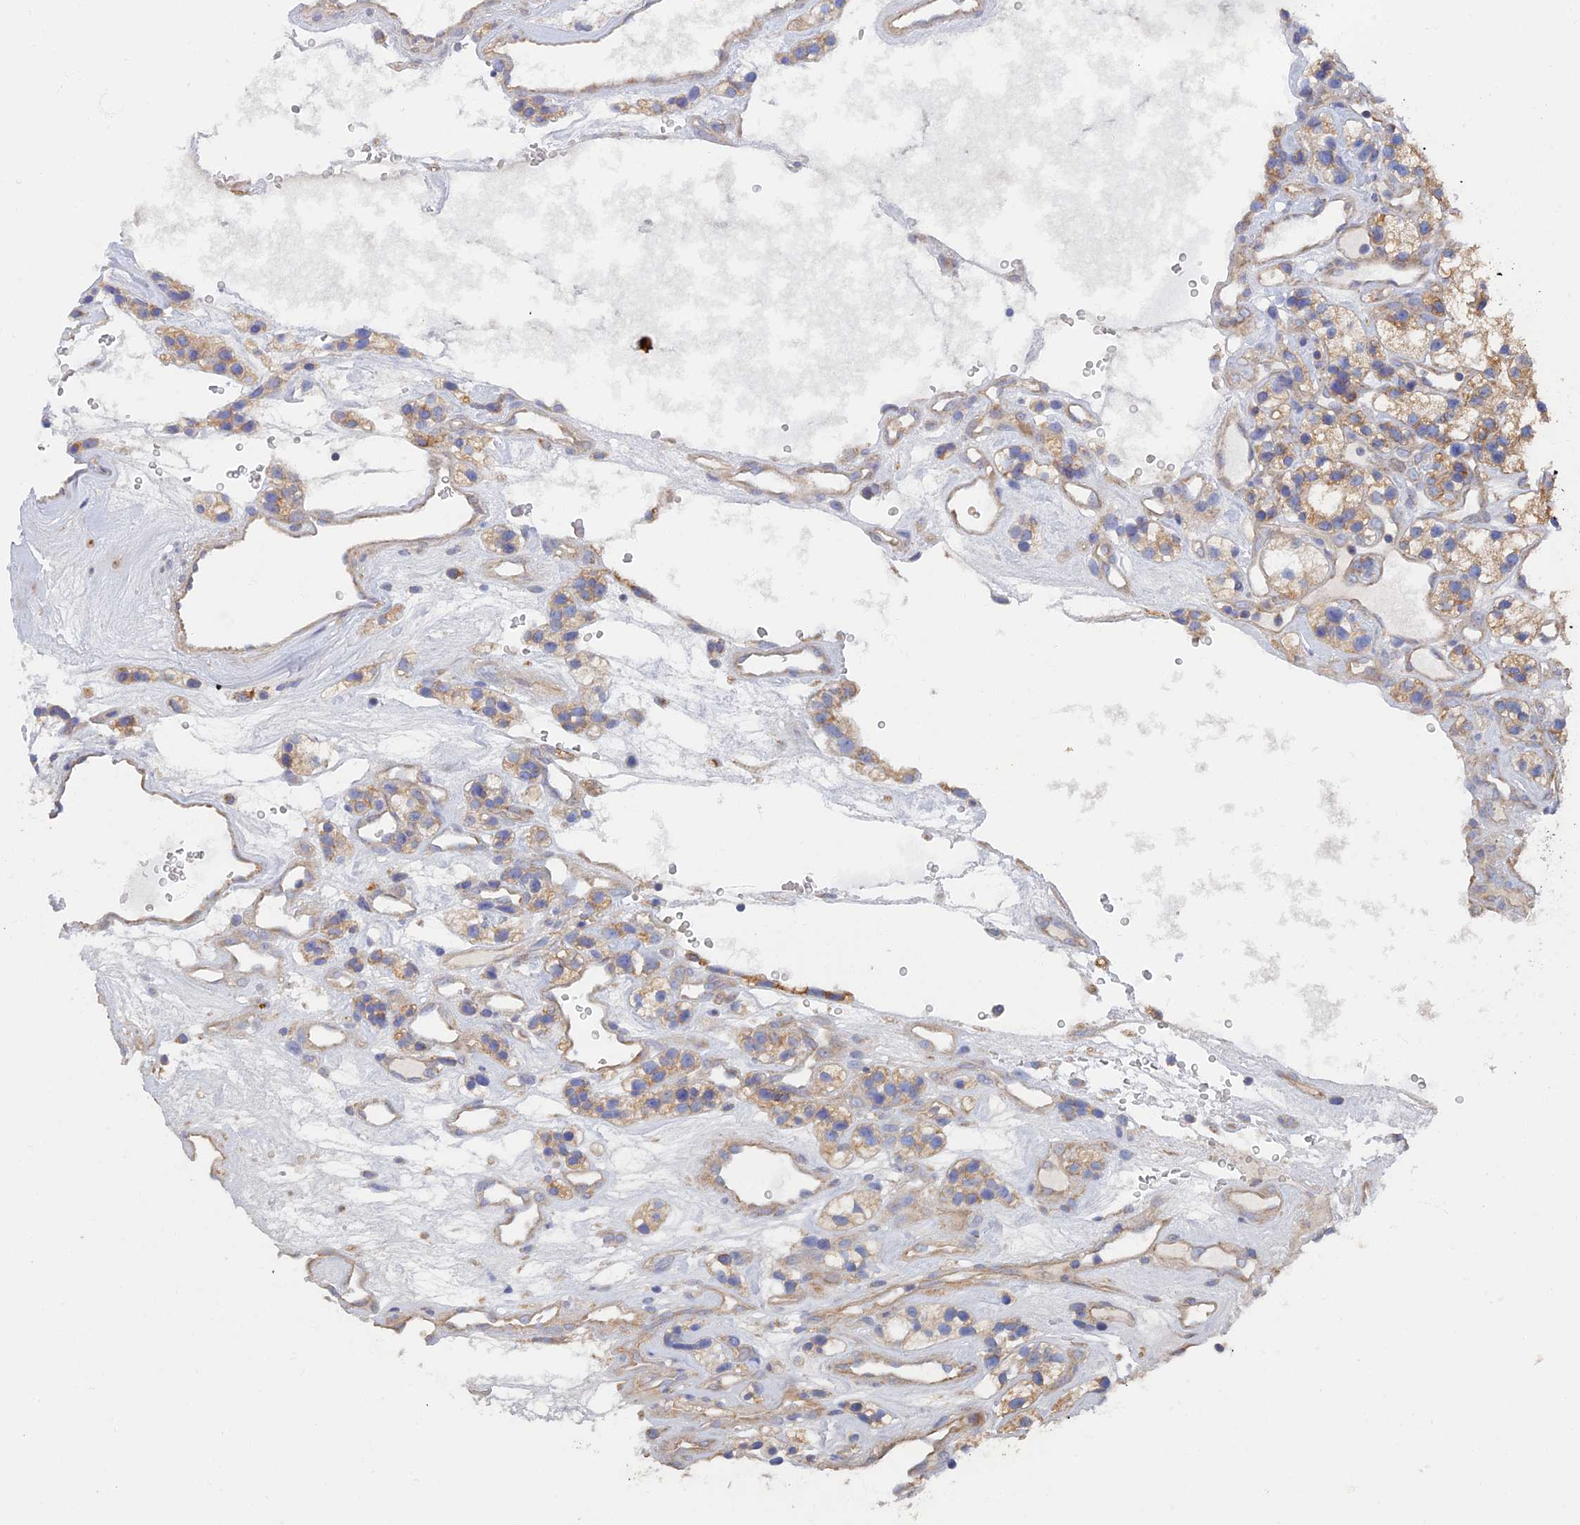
{"staining": {"intensity": "moderate", "quantity": ">75%", "location": "cytoplasmic/membranous"}, "tissue": "renal cancer", "cell_type": "Tumor cells", "image_type": "cancer", "snomed": [{"axis": "morphology", "description": "Adenocarcinoma, NOS"}, {"axis": "topography", "description": "Kidney"}], "caption": "A medium amount of moderate cytoplasmic/membranous staining is appreciated in approximately >75% of tumor cells in renal cancer tissue.", "gene": "TMEM44", "patient": {"sex": "female", "age": 57}}